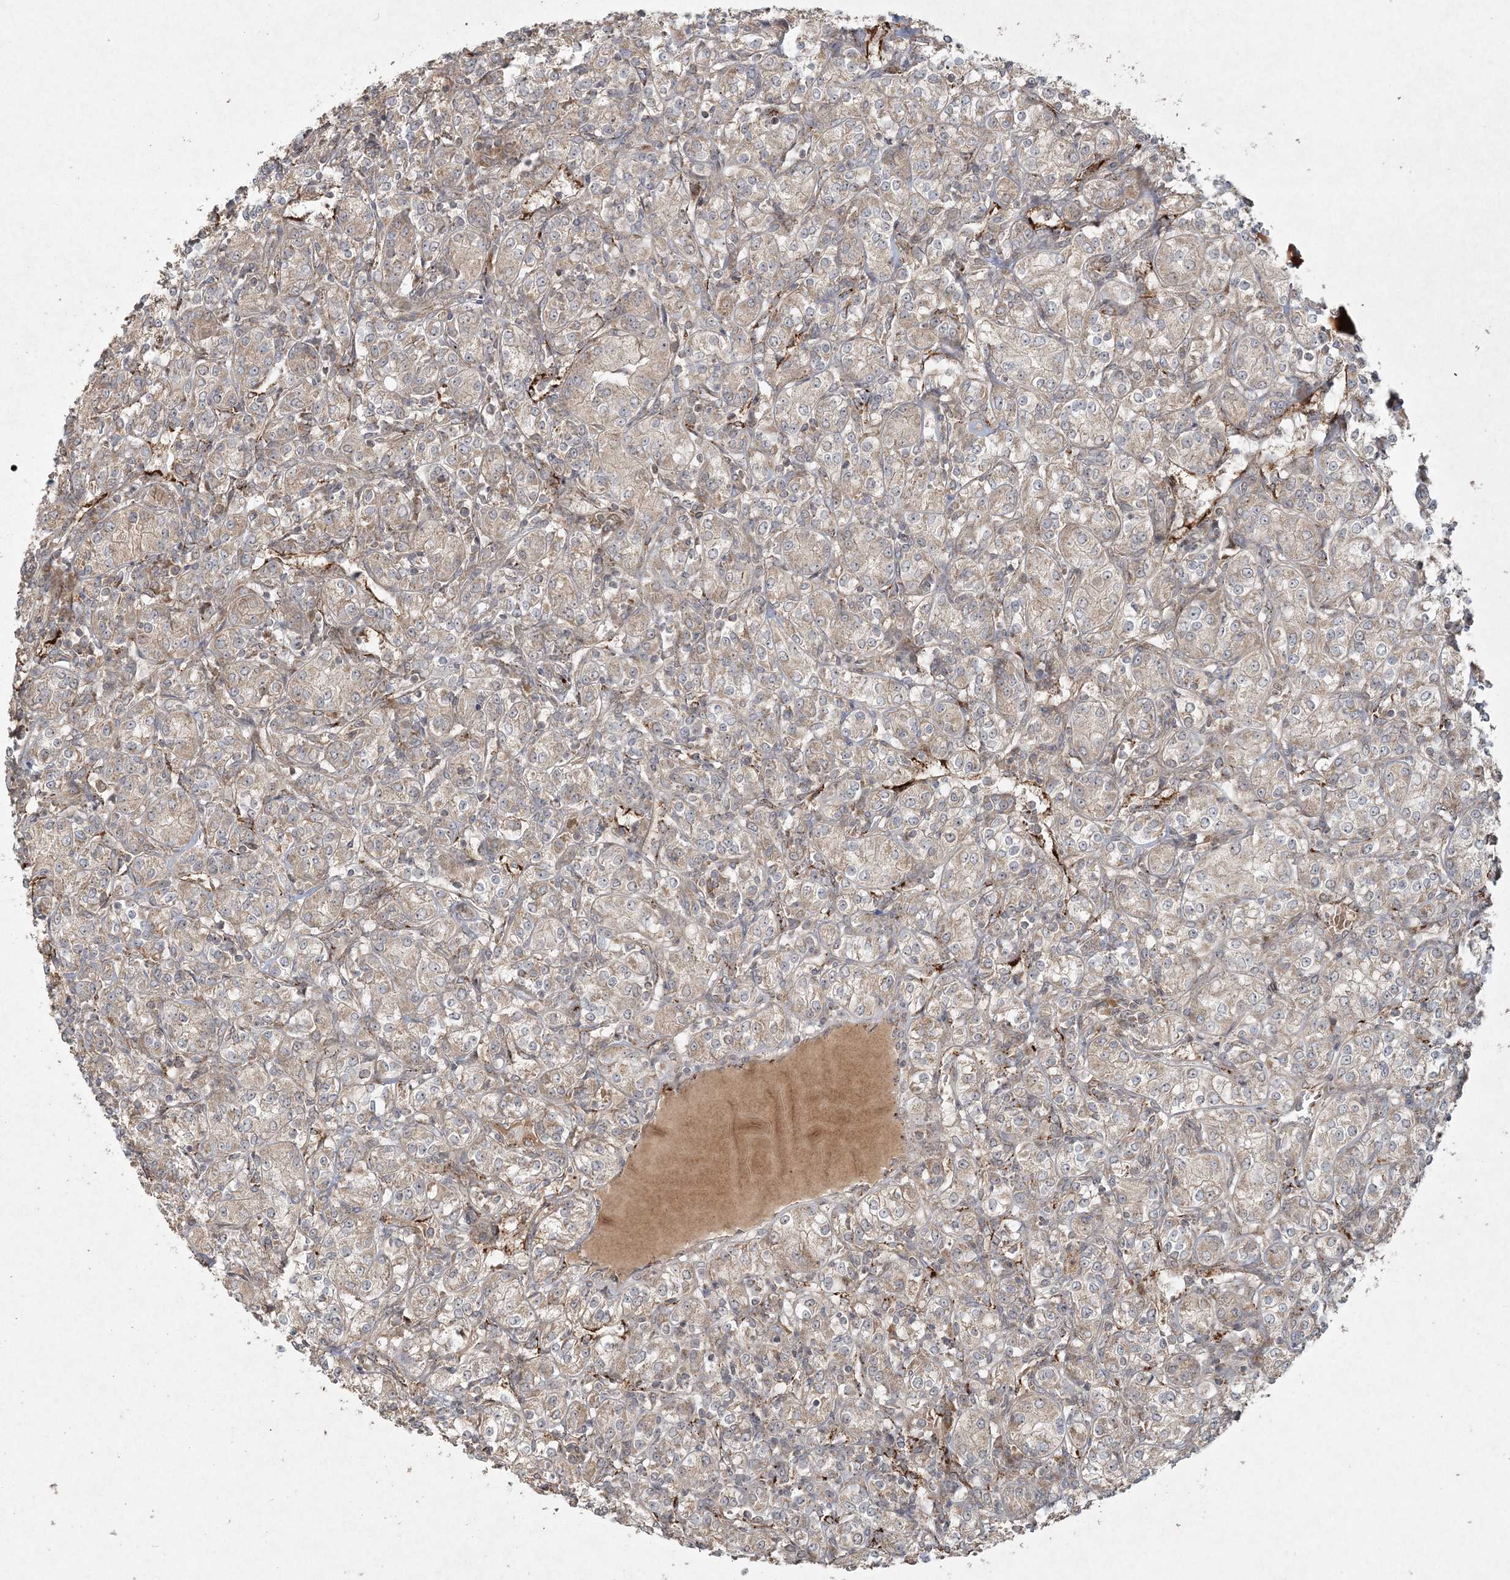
{"staining": {"intensity": "weak", "quantity": "<25%", "location": "cytoplasmic/membranous"}, "tissue": "renal cancer", "cell_type": "Tumor cells", "image_type": "cancer", "snomed": [{"axis": "morphology", "description": "Adenocarcinoma, NOS"}, {"axis": "topography", "description": "Kidney"}], "caption": "High magnification brightfield microscopy of adenocarcinoma (renal) stained with DAB (3,3'-diaminobenzidine) (brown) and counterstained with hematoxylin (blue): tumor cells show no significant expression.", "gene": "ANAPC16", "patient": {"sex": "male", "age": 77}}